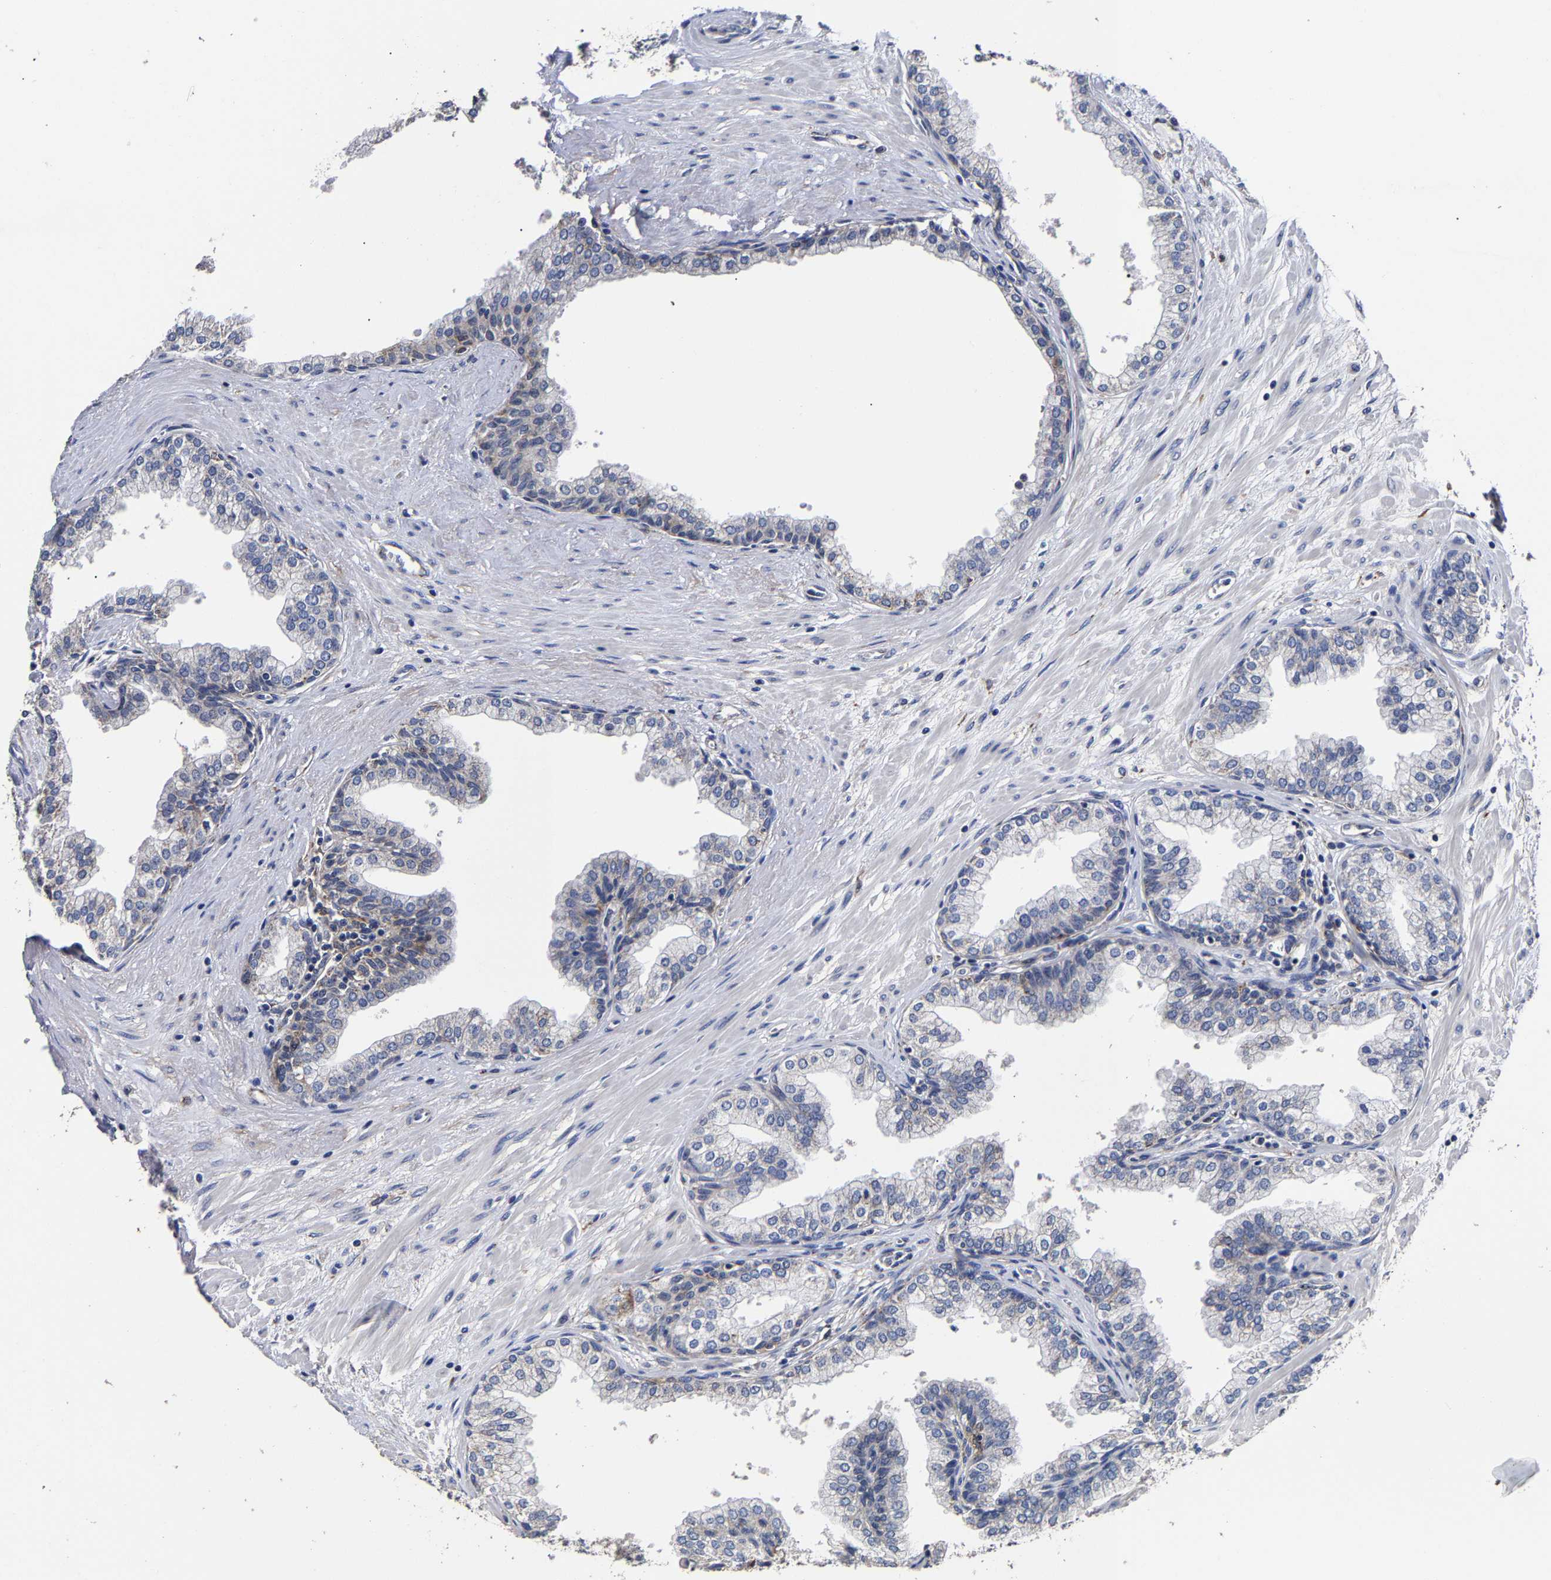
{"staining": {"intensity": "weak", "quantity": "25%-75%", "location": "cytoplasmic/membranous"}, "tissue": "prostate", "cell_type": "Glandular cells", "image_type": "normal", "snomed": [{"axis": "morphology", "description": "Normal tissue, NOS"}, {"axis": "morphology", "description": "Urothelial carcinoma, Low grade"}, {"axis": "topography", "description": "Urinary bladder"}, {"axis": "topography", "description": "Prostate"}], "caption": "IHC micrograph of normal prostate stained for a protein (brown), which shows low levels of weak cytoplasmic/membranous positivity in about 25%-75% of glandular cells.", "gene": "AASS", "patient": {"sex": "male", "age": 60}}